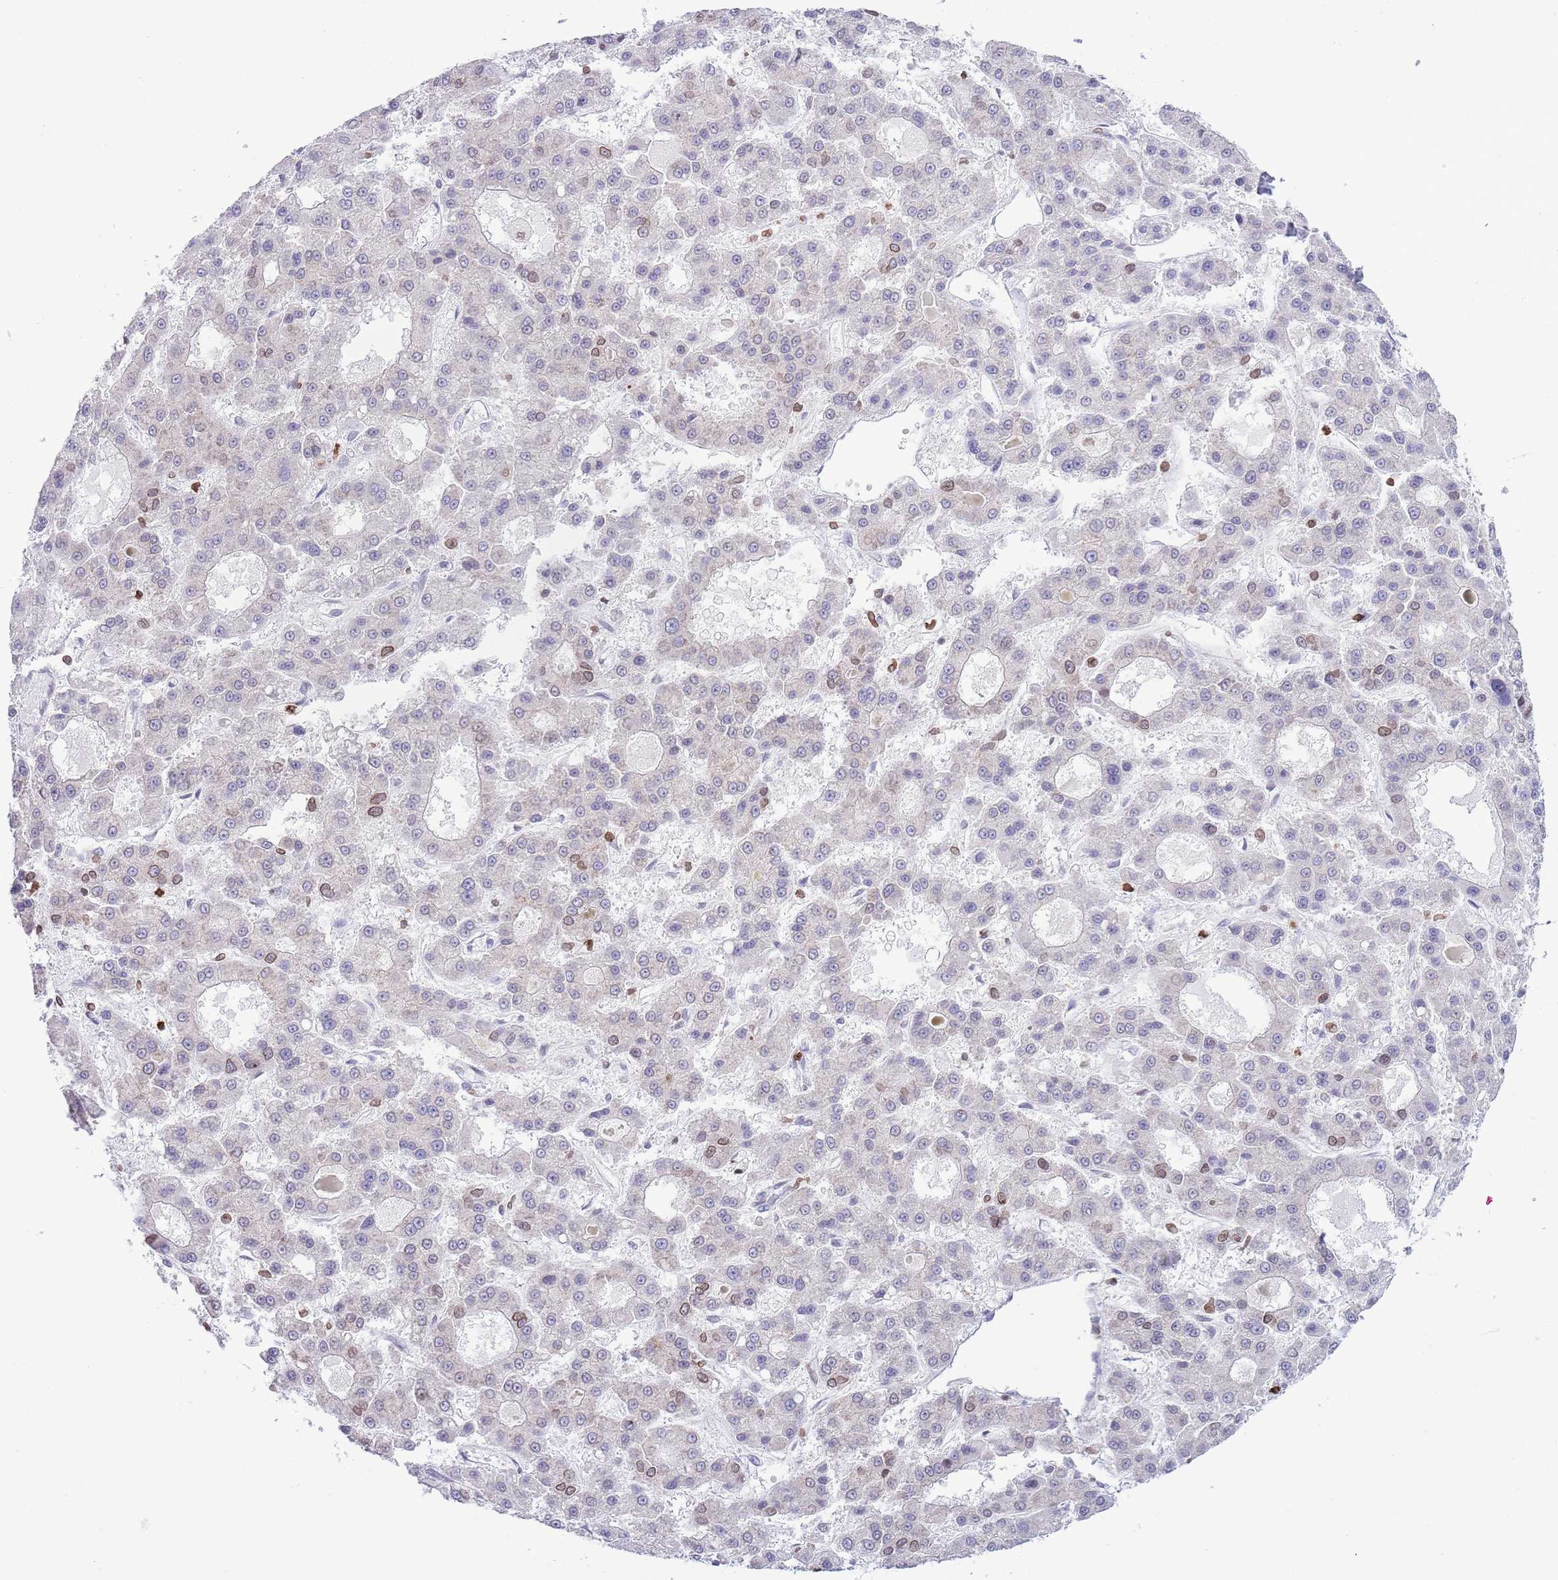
{"staining": {"intensity": "weak", "quantity": "<25%", "location": "cytoplasmic/membranous,nuclear"}, "tissue": "liver cancer", "cell_type": "Tumor cells", "image_type": "cancer", "snomed": [{"axis": "morphology", "description": "Carcinoma, Hepatocellular, NOS"}, {"axis": "topography", "description": "Liver"}], "caption": "A high-resolution photomicrograph shows immunohistochemistry staining of liver cancer, which reveals no significant expression in tumor cells.", "gene": "LBR", "patient": {"sex": "male", "age": 70}}